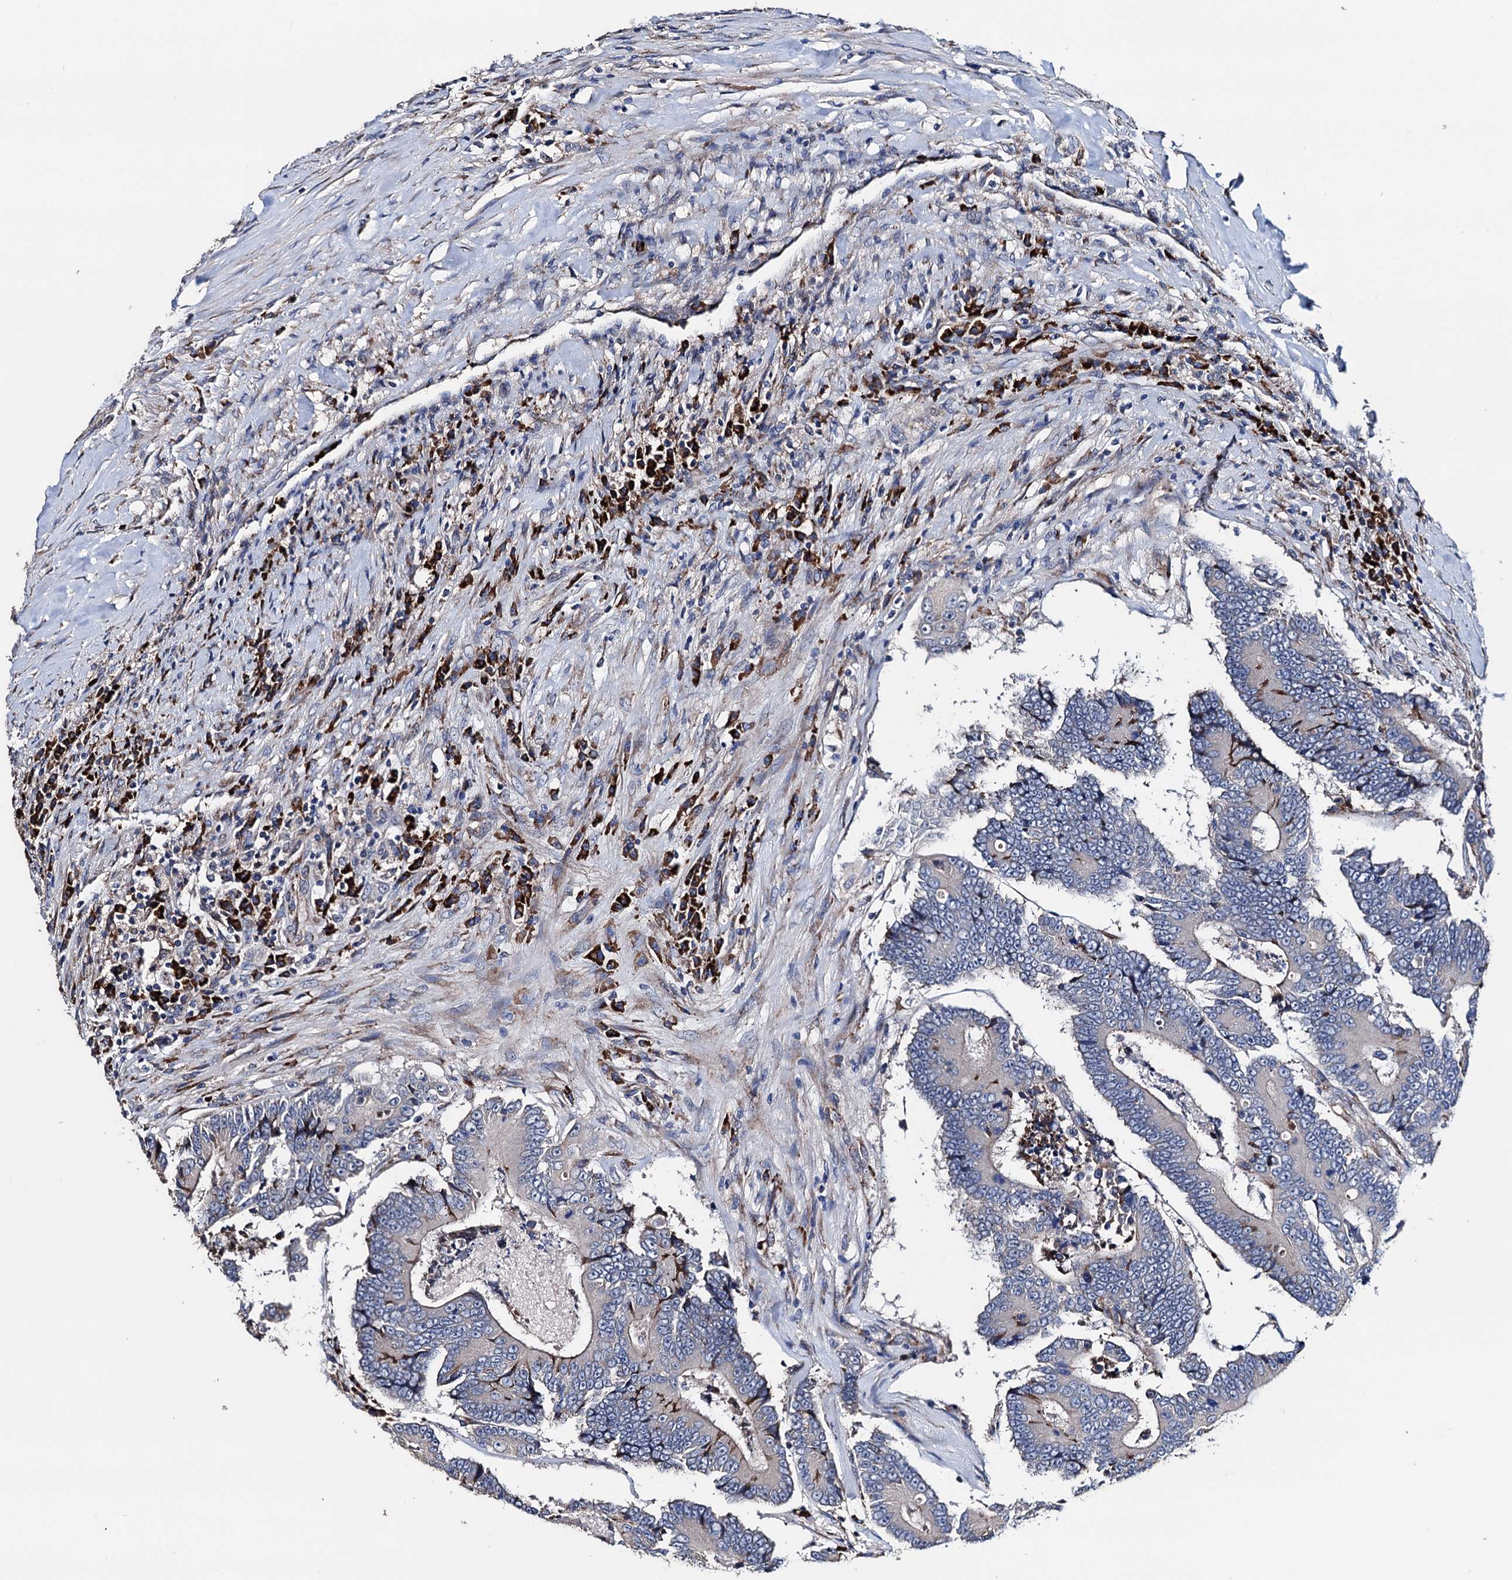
{"staining": {"intensity": "negative", "quantity": "none", "location": "none"}, "tissue": "colorectal cancer", "cell_type": "Tumor cells", "image_type": "cancer", "snomed": [{"axis": "morphology", "description": "Adenocarcinoma, NOS"}, {"axis": "topography", "description": "Colon"}], "caption": "There is no significant staining in tumor cells of adenocarcinoma (colorectal). (Brightfield microscopy of DAB immunohistochemistry at high magnification).", "gene": "AKAP11", "patient": {"sex": "male", "age": 83}}